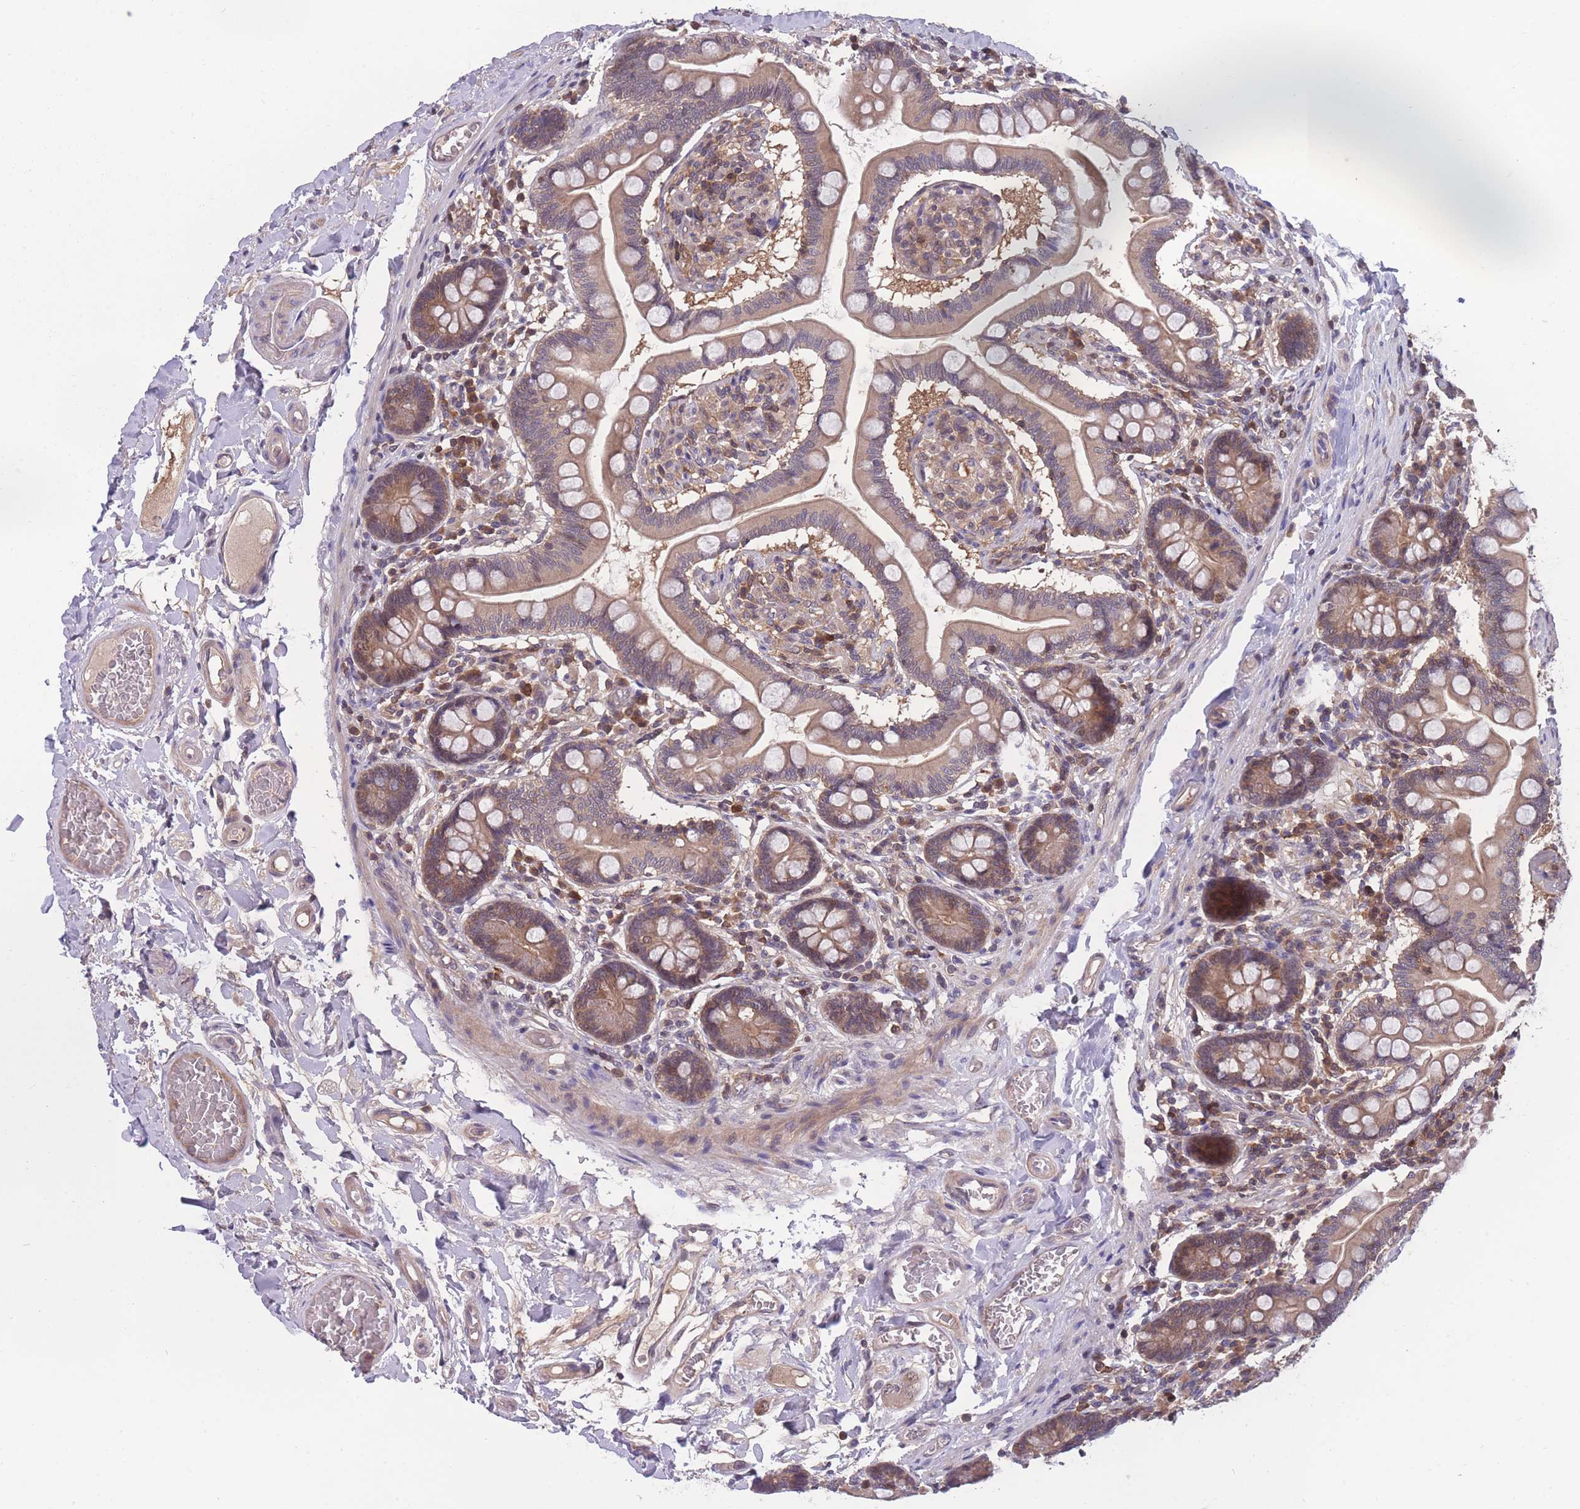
{"staining": {"intensity": "moderate", "quantity": ">75%", "location": "cytoplasmic/membranous"}, "tissue": "small intestine", "cell_type": "Glandular cells", "image_type": "normal", "snomed": [{"axis": "morphology", "description": "Normal tissue, NOS"}, {"axis": "topography", "description": "Small intestine"}], "caption": "The immunohistochemical stain shows moderate cytoplasmic/membranous expression in glandular cells of normal small intestine.", "gene": "UBE2NL", "patient": {"sex": "female", "age": 64}}